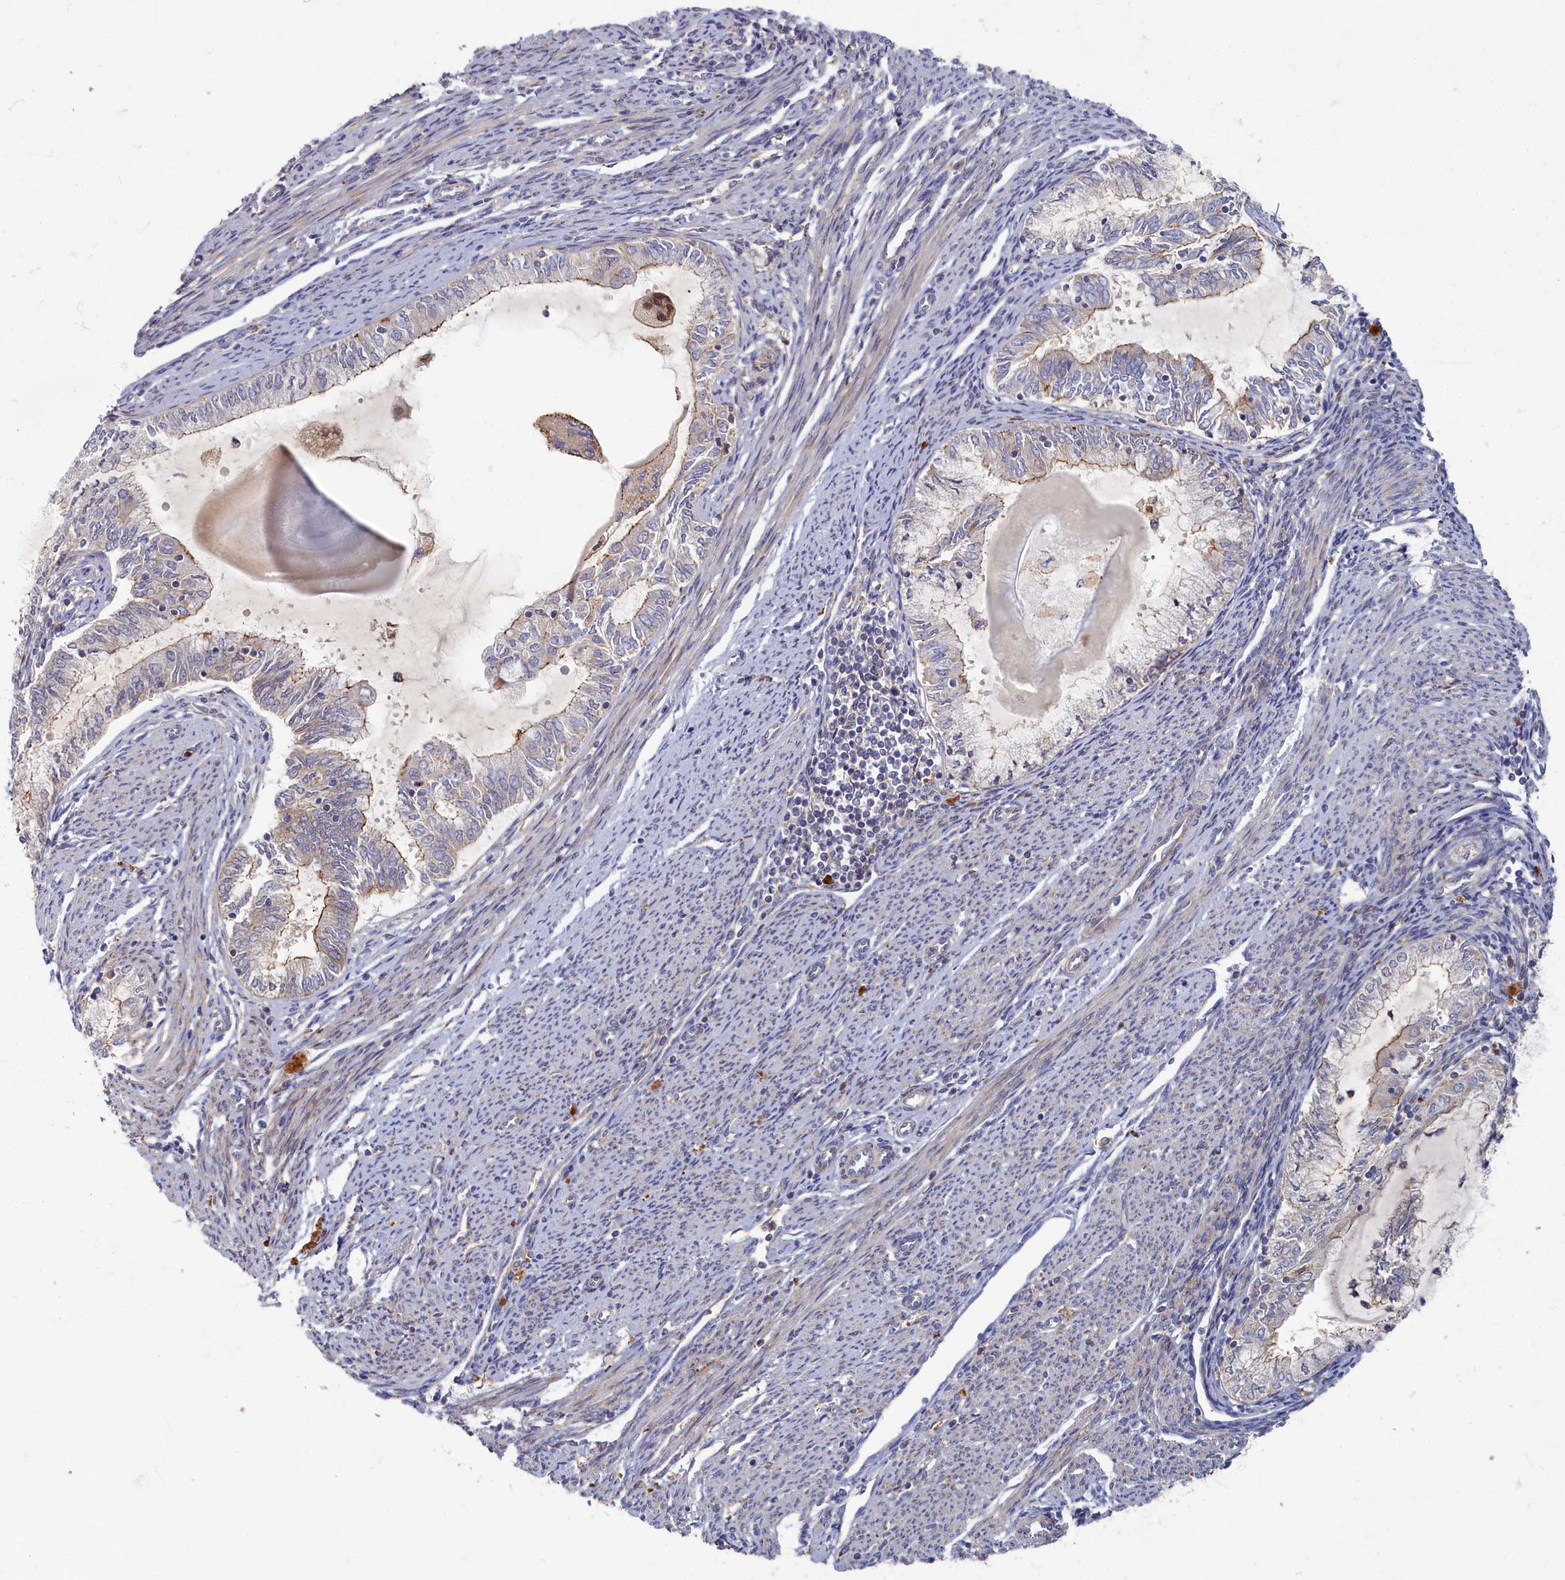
{"staining": {"intensity": "weak", "quantity": "<25%", "location": "cytoplasmic/membranous"}, "tissue": "endometrial cancer", "cell_type": "Tumor cells", "image_type": "cancer", "snomed": [{"axis": "morphology", "description": "Adenocarcinoma, NOS"}, {"axis": "topography", "description": "Endometrium"}], "caption": "Tumor cells show no significant protein staining in endometrial adenocarcinoma.", "gene": "PSMG2", "patient": {"sex": "female", "age": 79}}